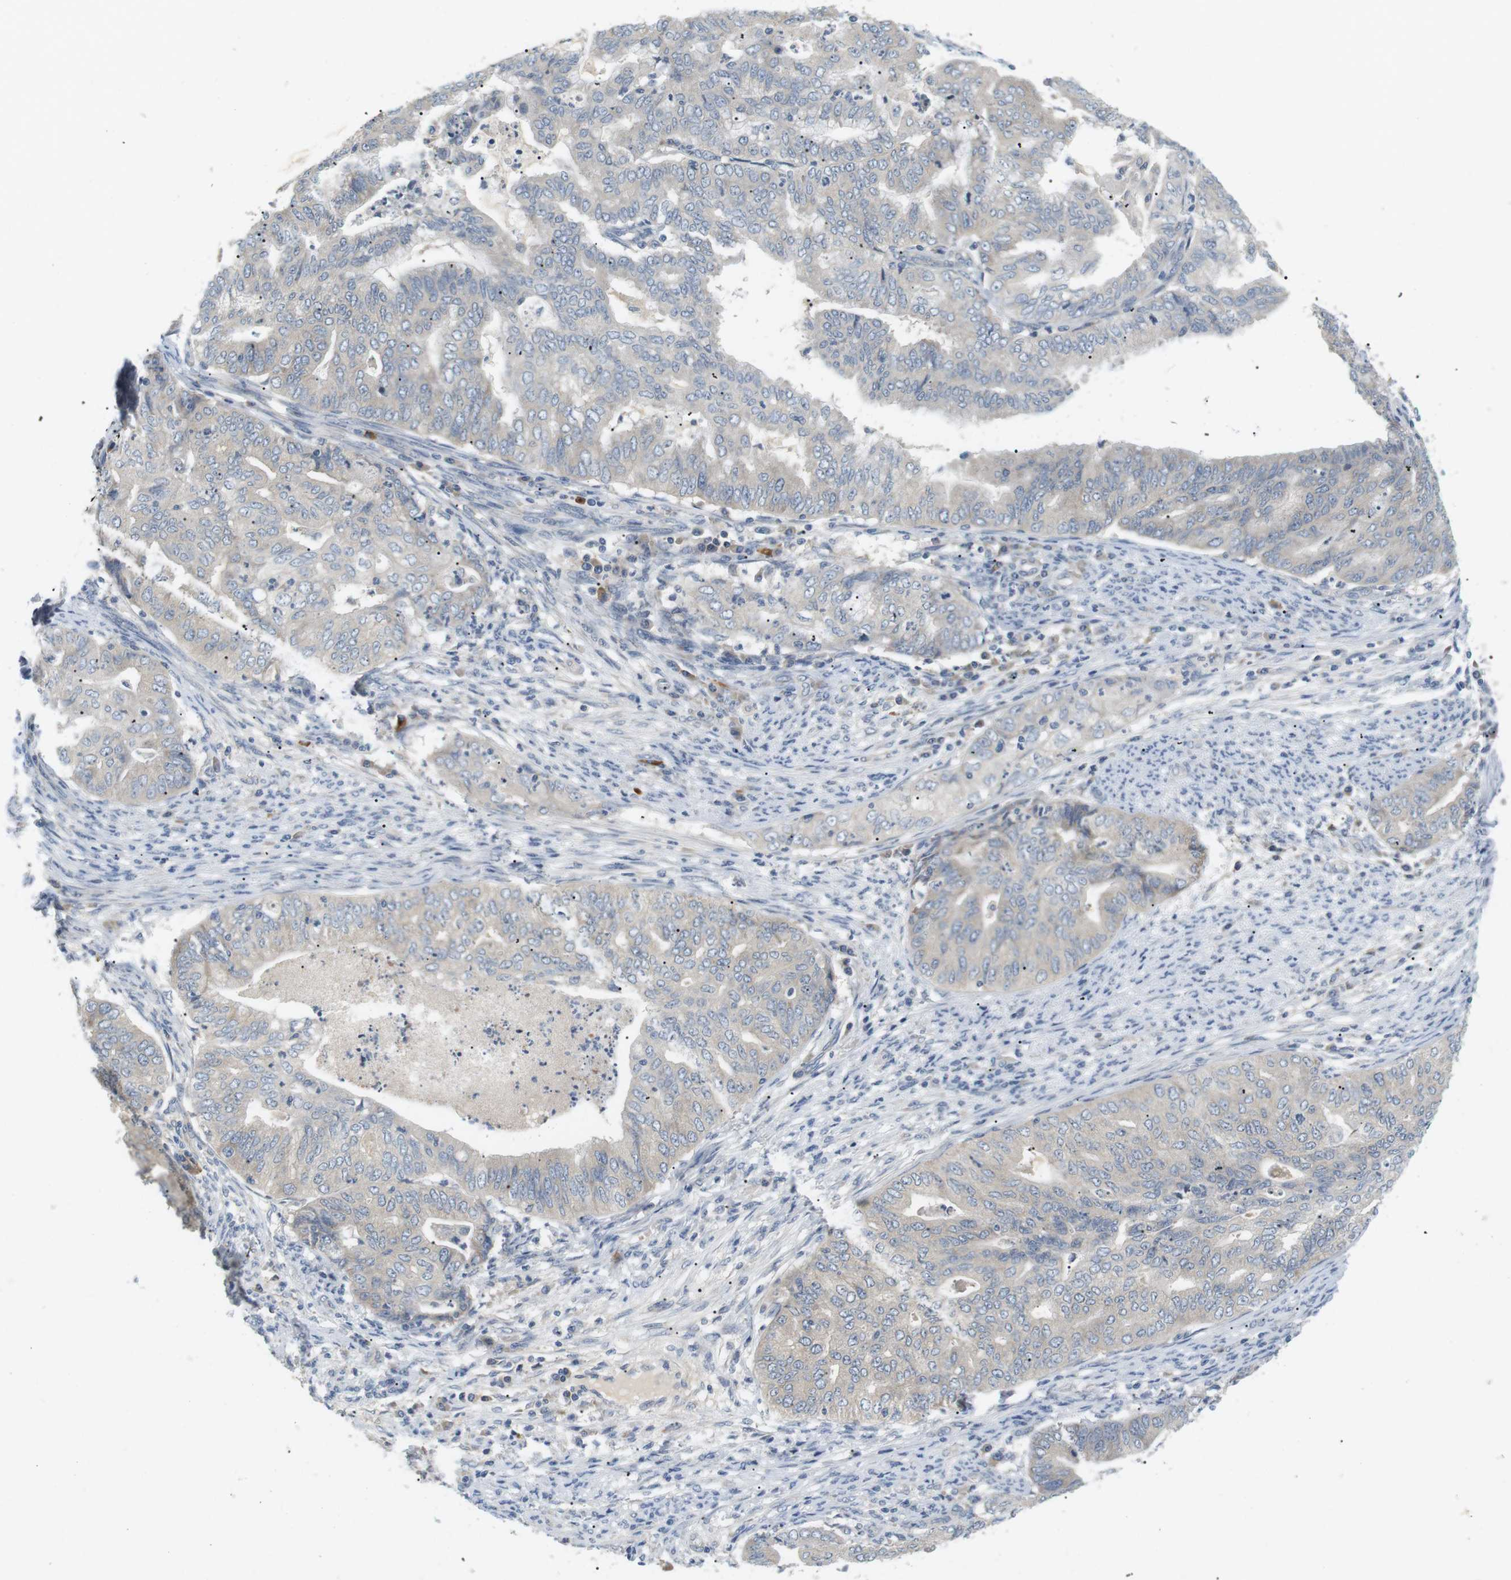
{"staining": {"intensity": "negative", "quantity": "none", "location": "none"}, "tissue": "endometrial cancer", "cell_type": "Tumor cells", "image_type": "cancer", "snomed": [{"axis": "morphology", "description": "Adenocarcinoma, NOS"}, {"axis": "topography", "description": "Endometrium"}], "caption": "An image of human endometrial cancer is negative for staining in tumor cells.", "gene": "EVA1C", "patient": {"sex": "female", "age": 79}}